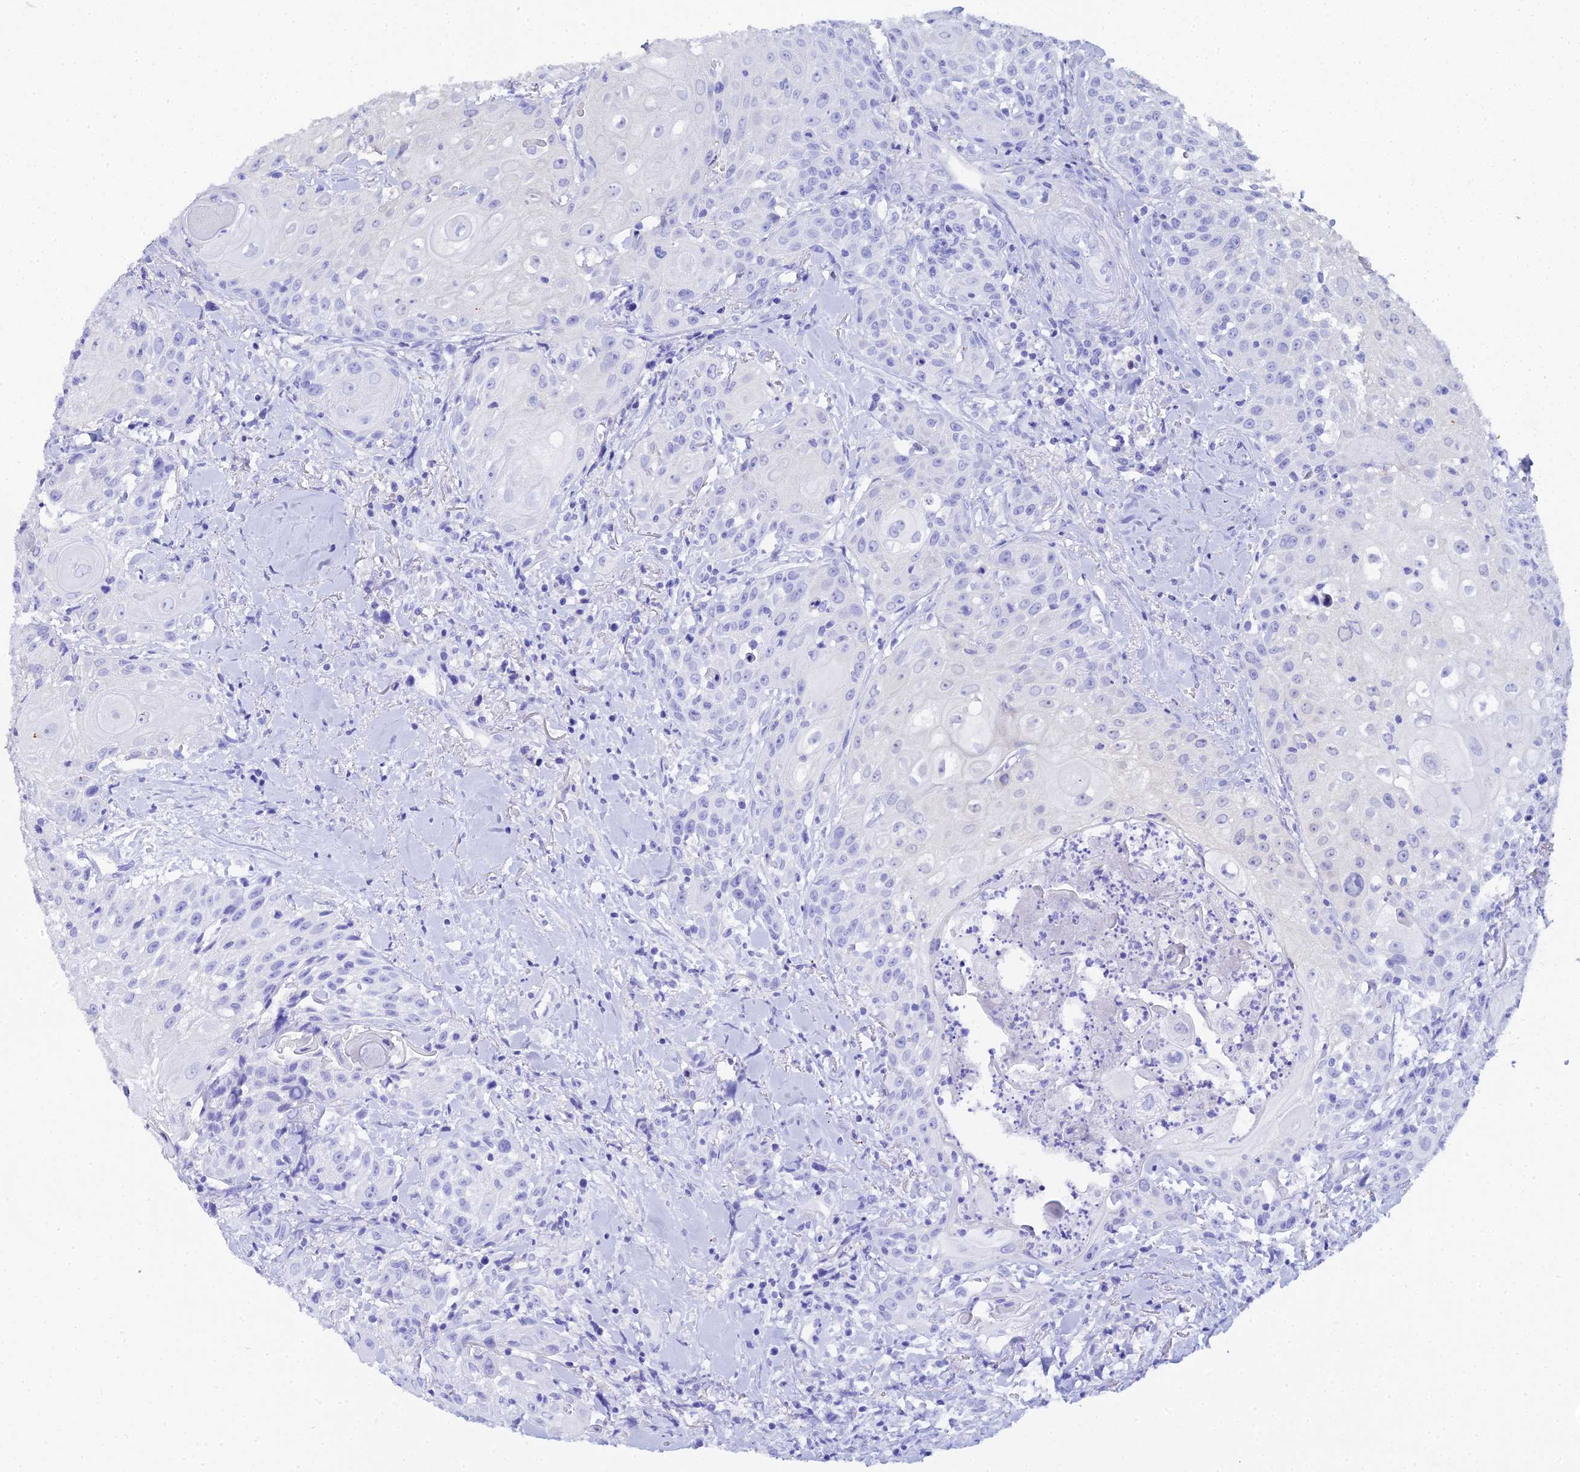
{"staining": {"intensity": "negative", "quantity": "none", "location": "none"}, "tissue": "head and neck cancer", "cell_type": "Tumor cells", "image_type": "cancer", "snomed": [{"axis": "morphology", "description": "Squamous cell carcinoma, NOS"}, {"axis": "topography", "description": "Oral tissue"}, {"axis": "topography", "description": "Head-Neck"}], "caption": "Tumor cells show no significant protein expression in squamous cell carcinoma (head and neck). The staining was performed using DAB (3,3'-diaminobenzidine) to visualize the protein expression in brown, while the nuclei were stained in blue with hematoxylin (Magnification: 20x).", "gene": "CELA3A", "patient": {"sex": "female", "age": 82}}